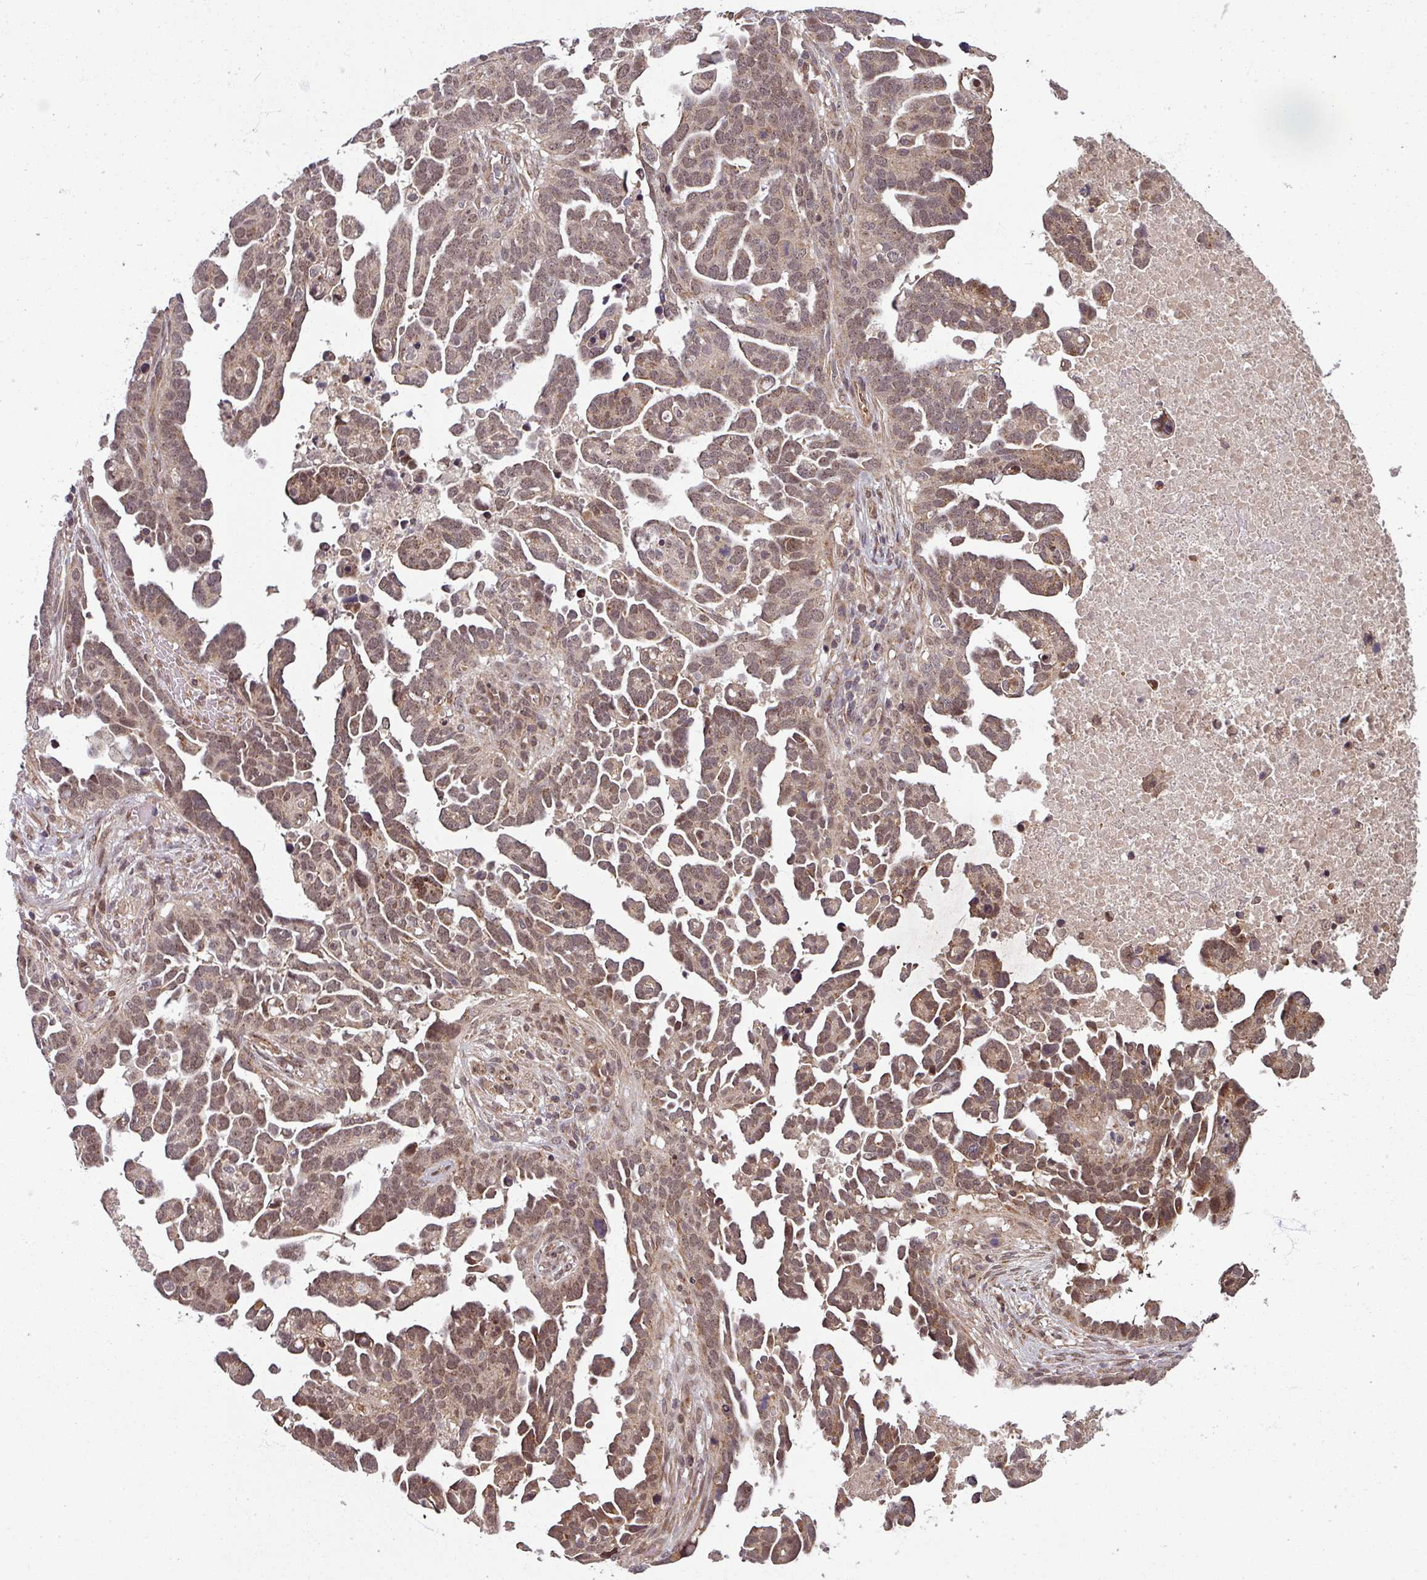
{"staining": {"intensity": "moderate", "quantity": ">75%", "location": "cytoplasmic/membranous,nuclear"}, "tissue": "ovarian cancer", "cell_type": "Tumor cells", "image_type": "cancer", "snomed": [{"axis": "morphology", "description": "Cystadenocarcinoma, serous, NOS"}, {"axis": "topography", "description": "Ovary"}], "caption": "Tumor cells show medium levels of moderate cytoplasmic/membranous and nuclear positivity in approximately >75% of cells in ovarian cancer (serous cystadenocarcinoma). (Brightfield microscopy of DAB IHC at high magnification).", "gene": "SWI5", "patient": {"sex": "female", "age": 54}}